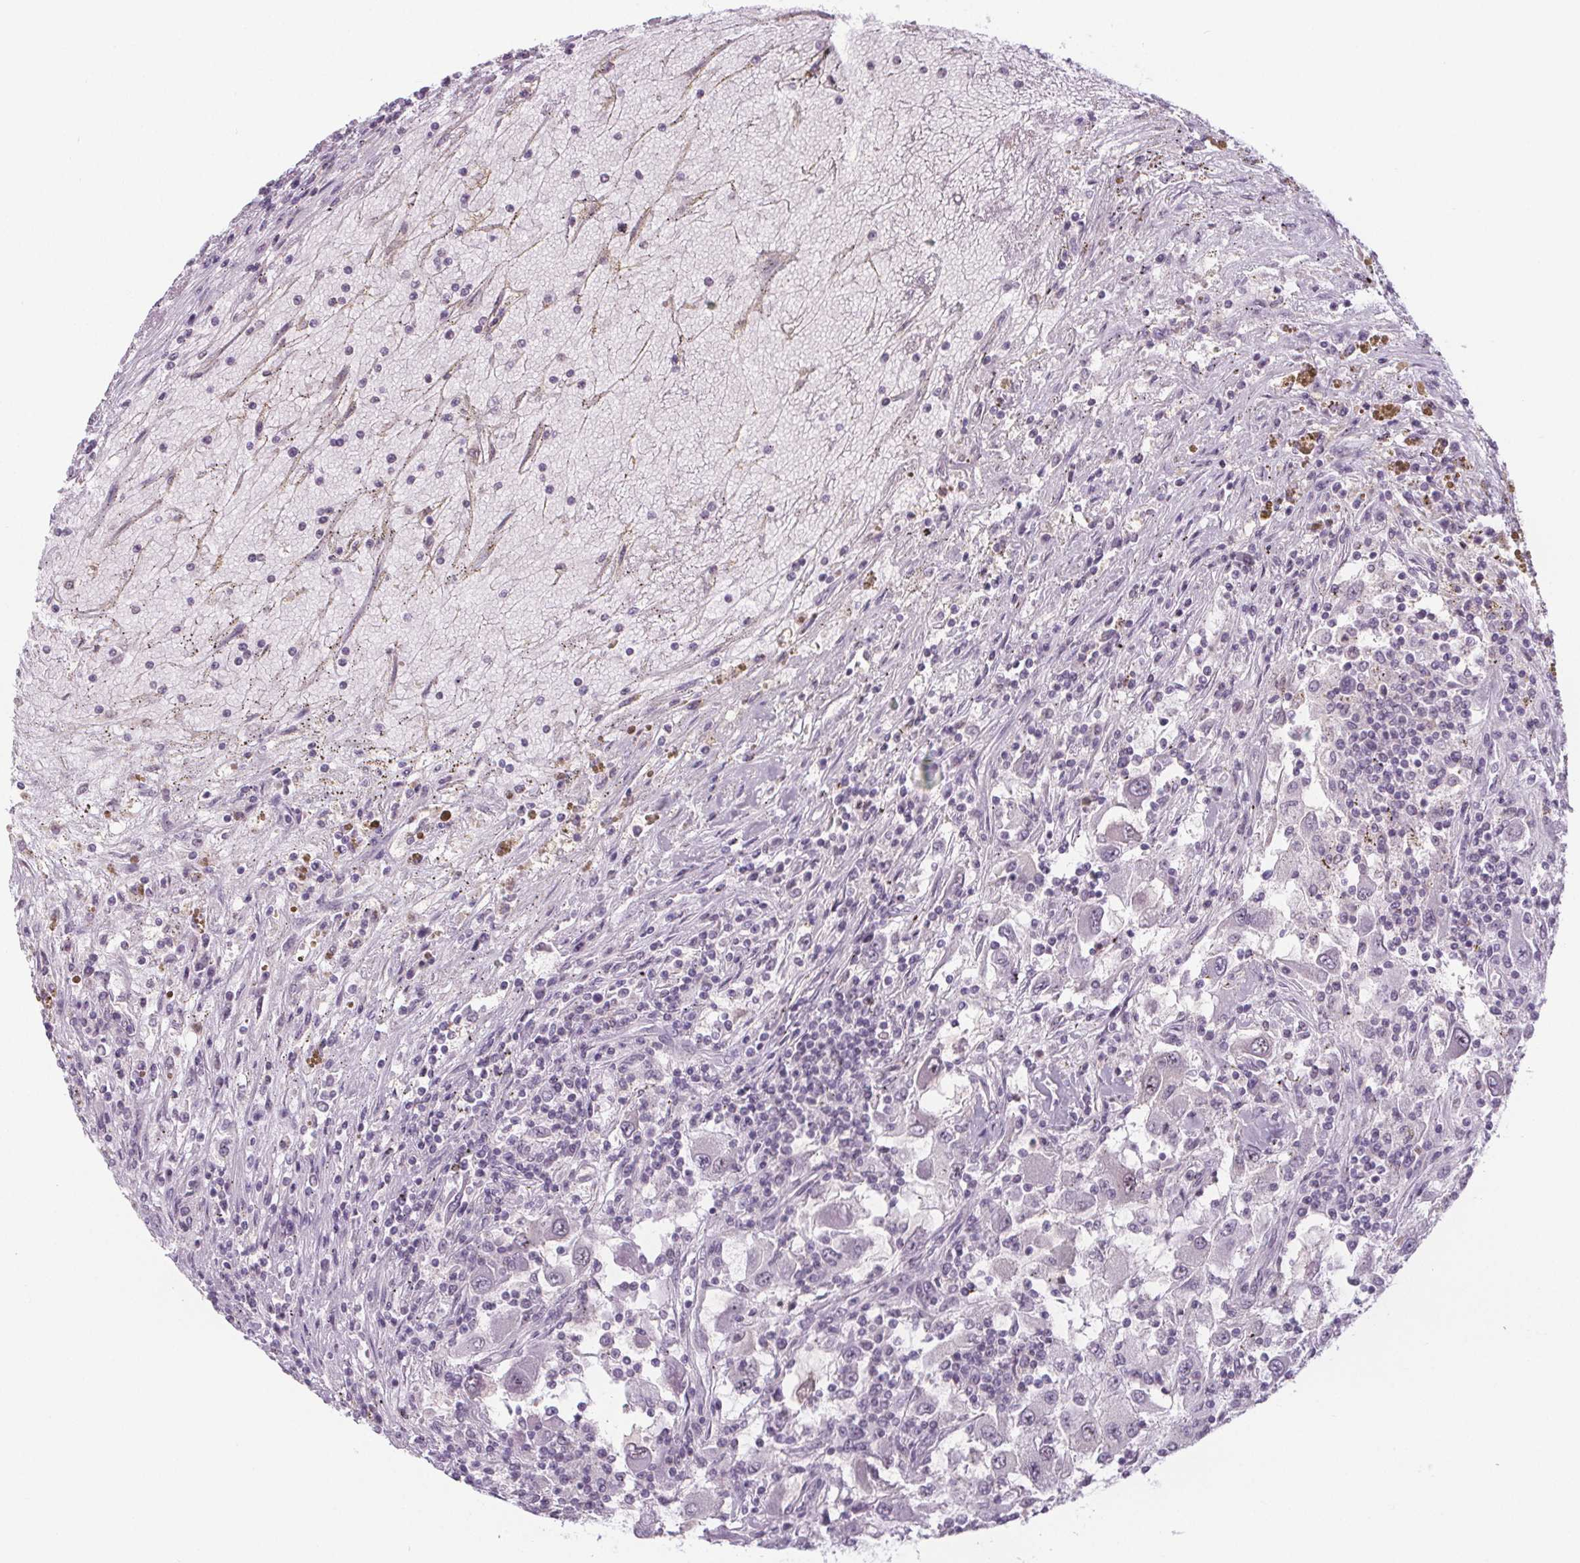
{"staining": {"intensity": "weak", "quantity": "<25%", "location": "nuclear"}, "tissue": "renal cancer", "cell_type": "Tumor cells", "image_type": "cancer", "snomed": [{"axis": "morphology", "description": "Adenocarcinoma, NOS"}, {"axis": "topography", "description": "Kidney"}], "caption": "Immunohistochemistry of renal cancer reveals no staining in tumor cells.", "gene": "NOLC1", "patient": {"sex": "female", "age": 67}}